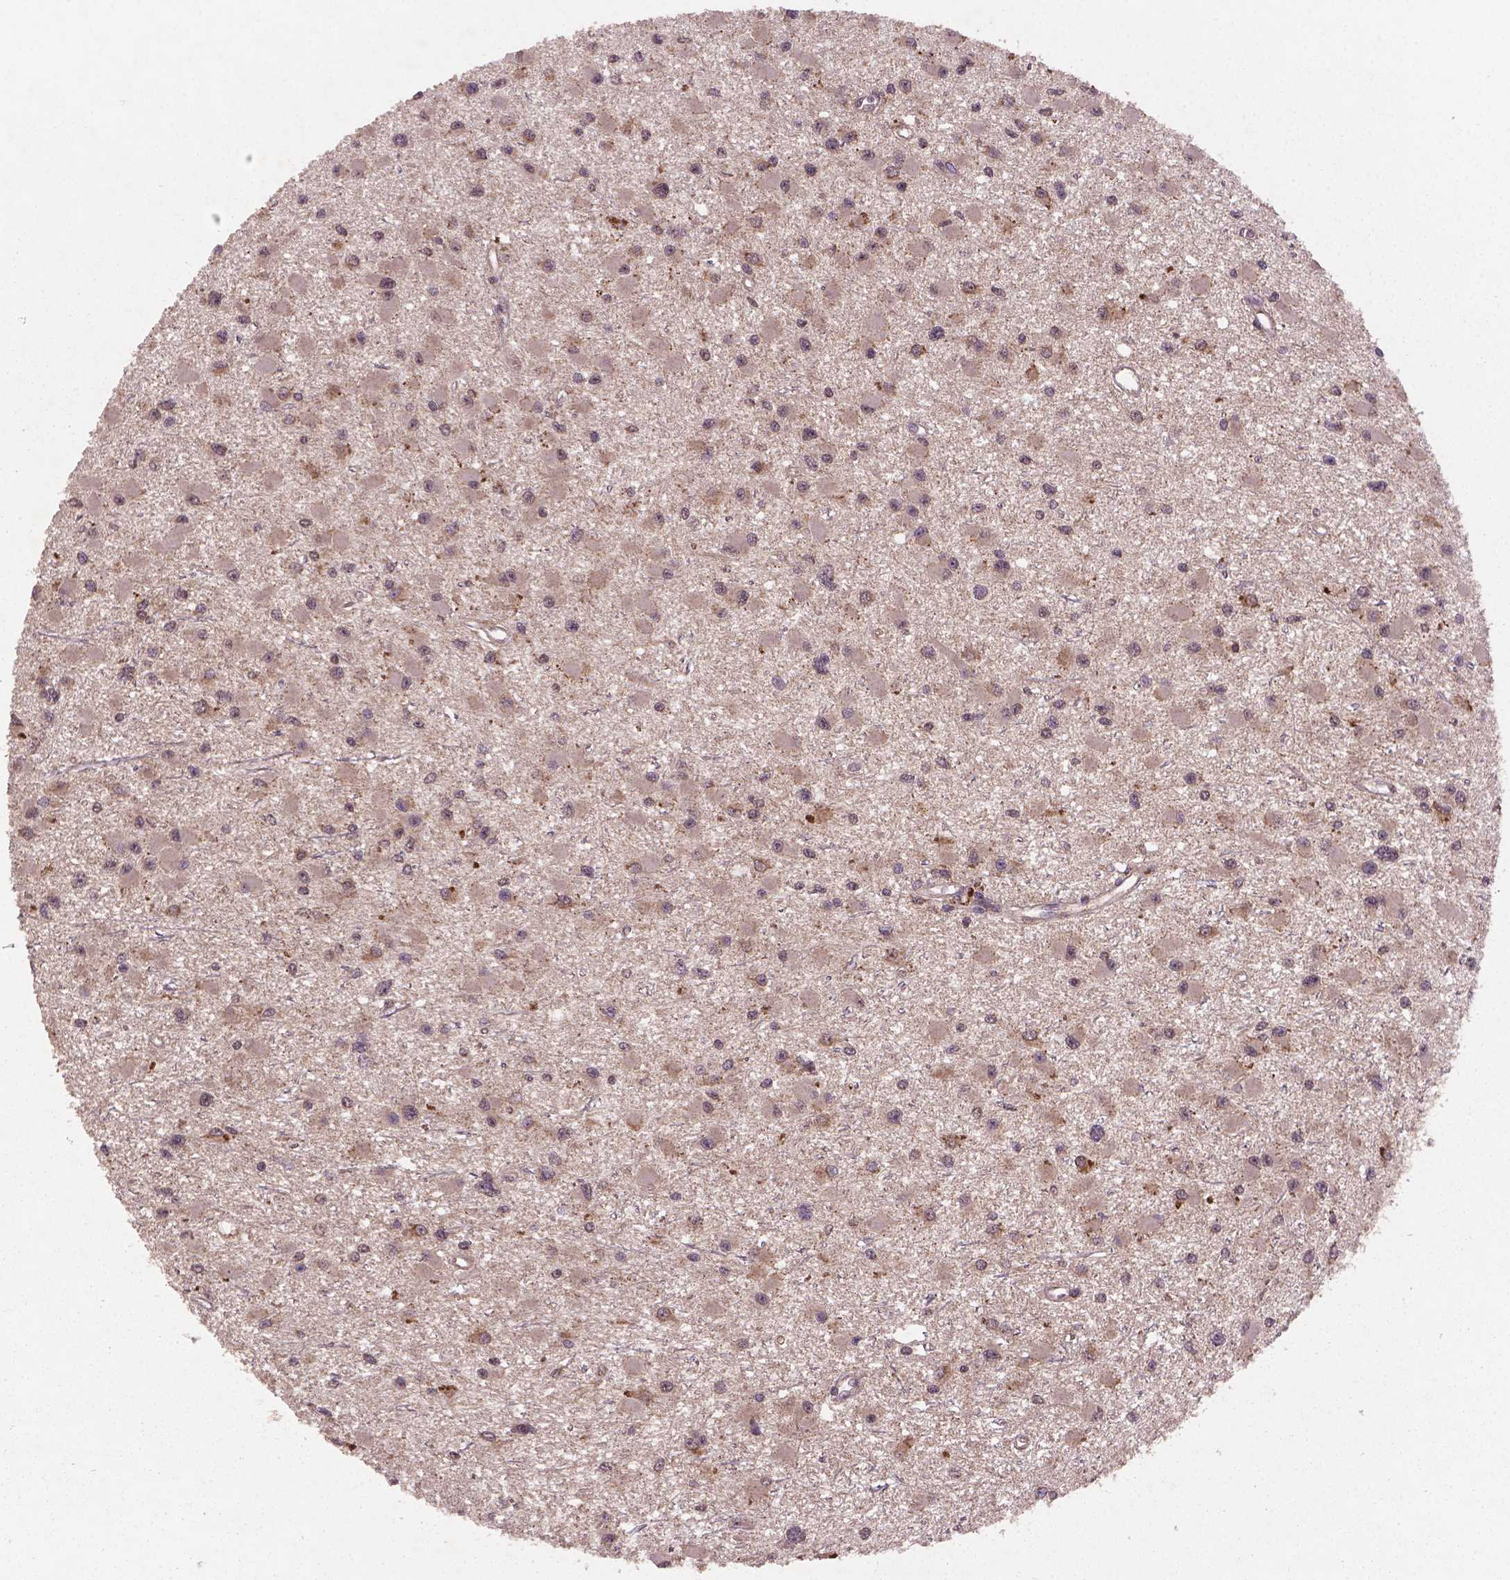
{"staining": {"intensity": "weak", "quantity": "25%-75%", "location": "cytoplasmic/membranous,nuclear"}, "tissue": "glioma", "cell_type": "Tumor cells", "image_type": "cancer", "snomed": [{"axis": "morphology", "description": "Glioma, malignant, High grade"}, {"axis": "topography", "description": "Brain"}], "caption": "This is an image of immunohistochemistry staining of glioma, which shows weak positivity in the cytoplasmic/membranous and nuclear of tumor cells.", "gene": "NIPAL2", "patient": {"sex": "male", "age": 54}}